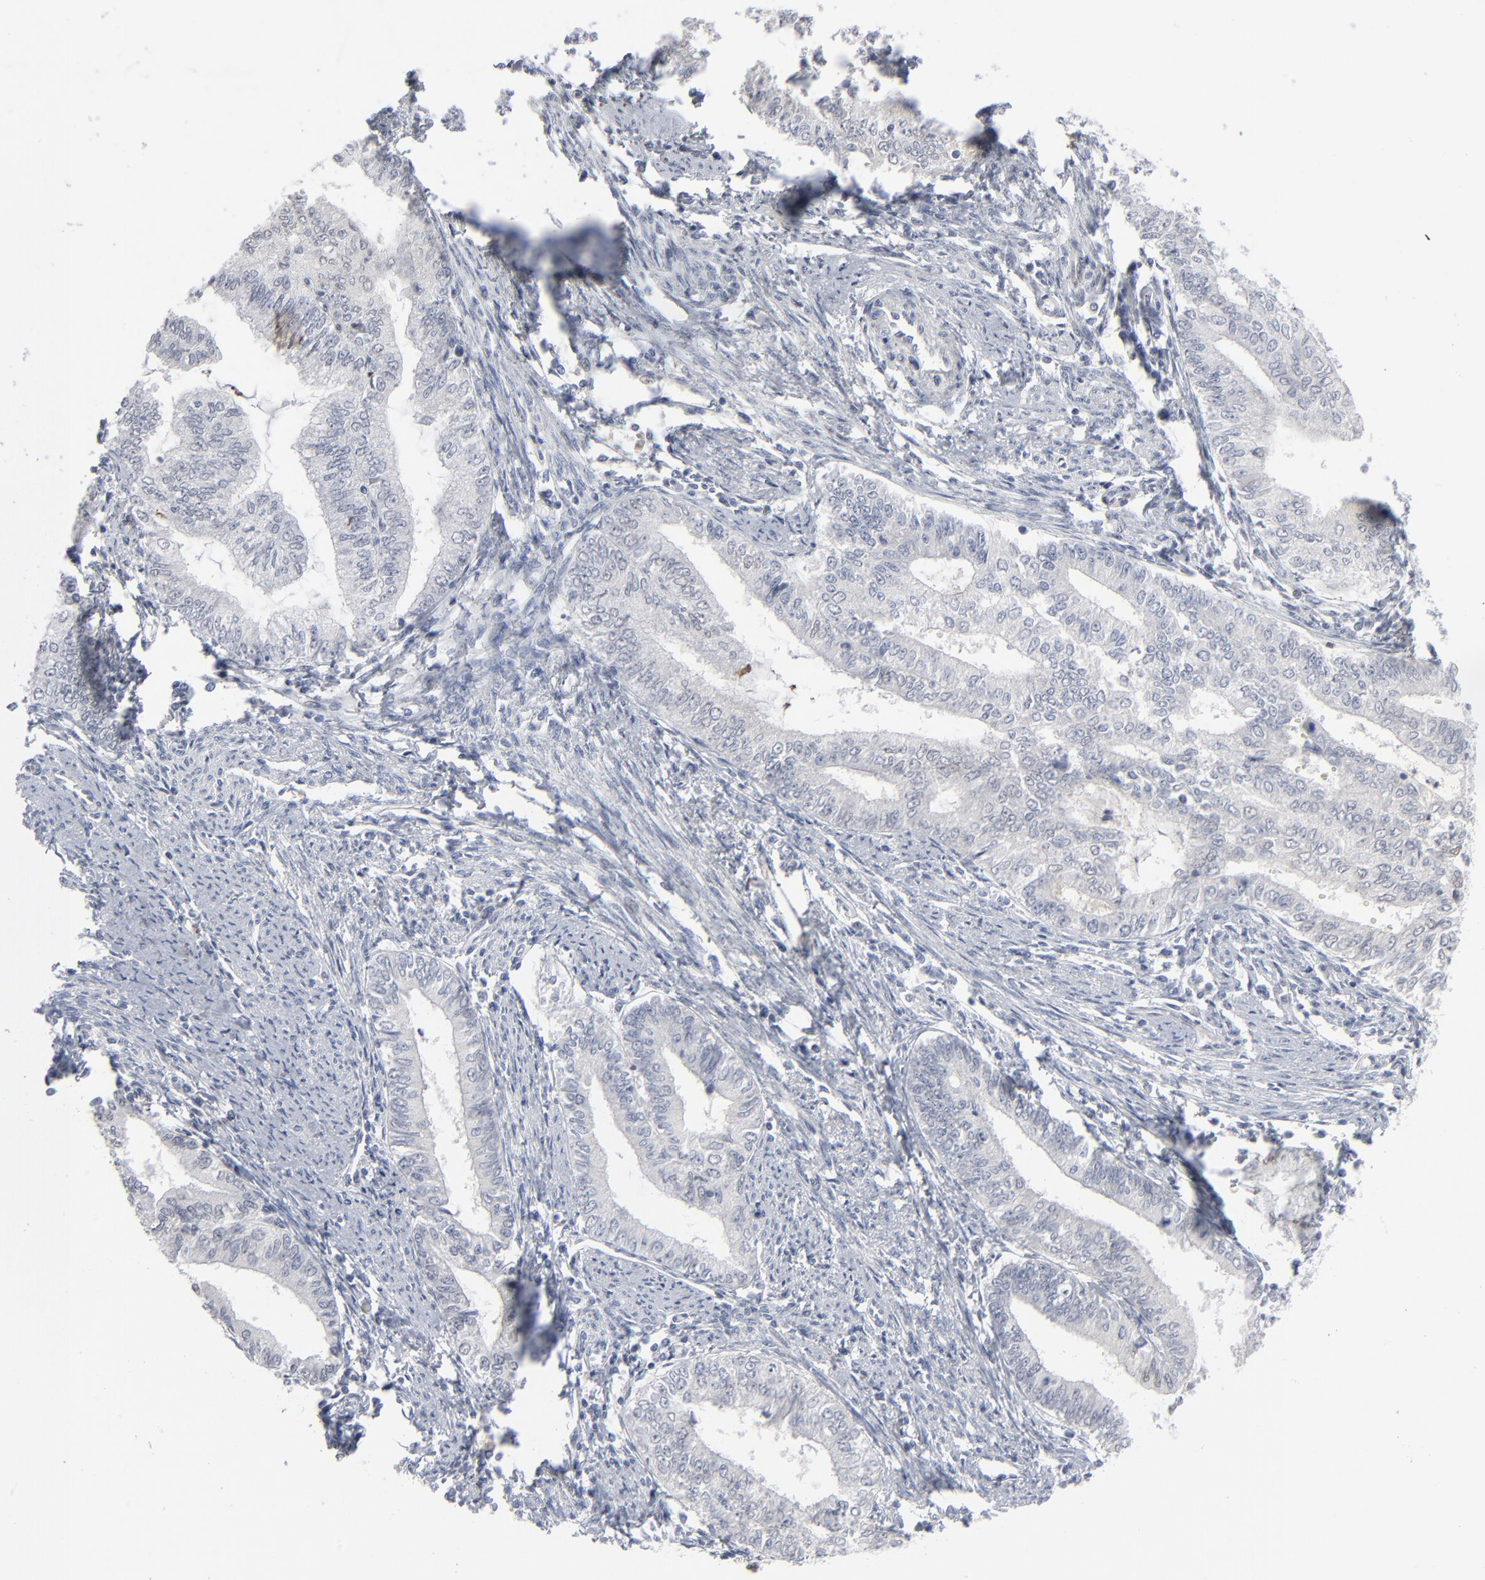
{"staining": {"intensity": "negative", "quantity": "none", "location": "none"}, "tissue": "endometrial cancer", "cell_type": "Tumor cells", "image_type": "cancer", "snomed": [{"axis": "morphology", "description": "Adenocarcinoma, NOS"}, {"axis": "topography", "description": "Endometrium"}], "caption": "DAB immunohistochemical staining of endometrial cancer reveals no significant positivity in tumor cells.", "gene": "FOXN2", "patient": {"sex": "female", "age": 66}}